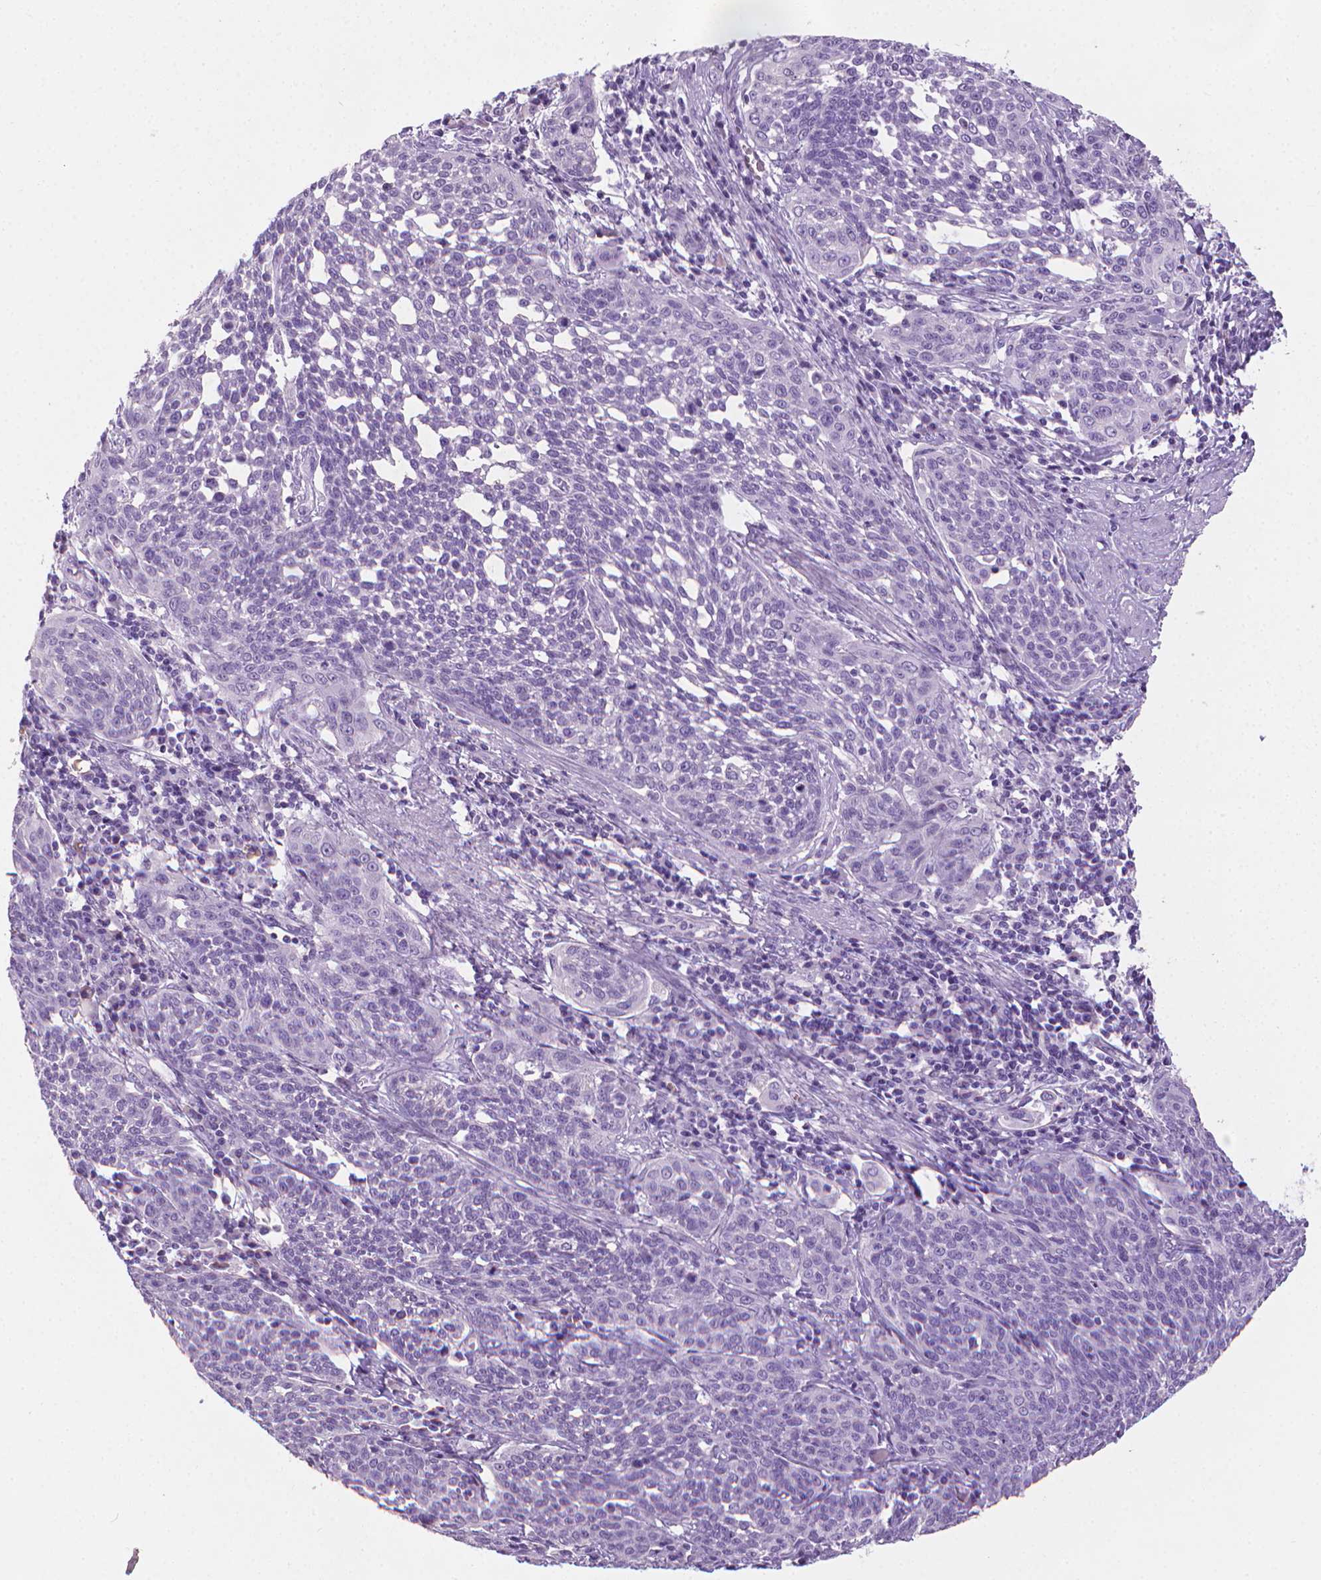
{"staining": {"intensity": "negative", "quantity": "none", "location": "none"}, "tissue": "cervical cancer", "cell_type": "Tumor cells", "image_type": "cancer", "snomed": [{"axis": "morphology", "description": "Squamous cell carcinoma, NOS"}, {"axis": "topography", "description": "Cervix"}], "caption": "Immunohistochemical staining of cervical cancer demonstrates no significant expression in tumor cells.", "gene": "XPNPEP2", "patient": {"sex": "female", "age": 34}}